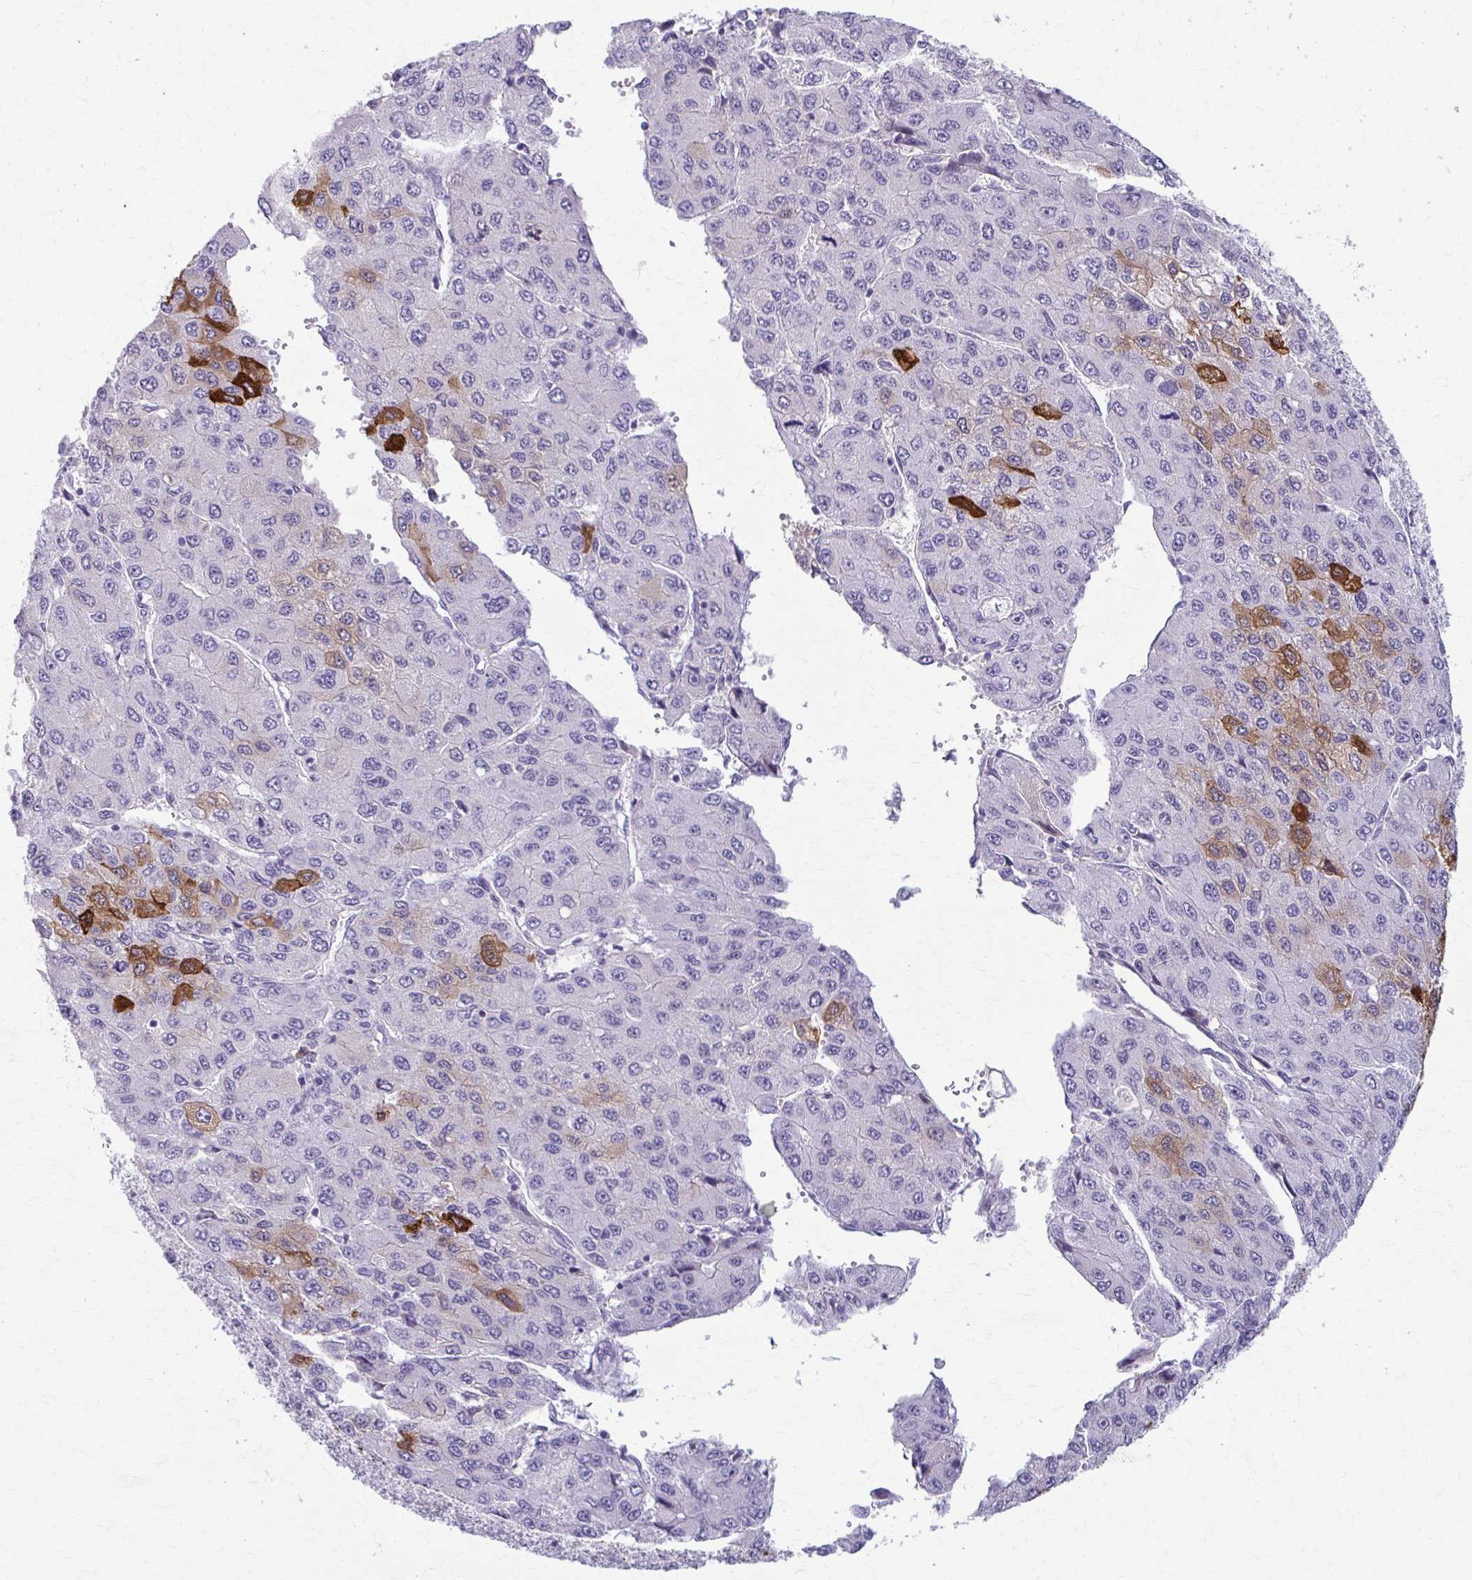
{"staining": {"intensity": "moderate", "quantity": "<25%", "location": "cytoplasmic/membranous"}, "tissue": "liver cancer", "cell_type": "Tumor cells", "image_type": "cancer", "snomed": [{"axis": "morphology", "description": "Carcinoma, Hepatocellular, NOS"}, {"axis": "topography", "description": "Liver"}], "caption": "Protein analysis of hepatocellular carcinoma (liver) tissue exhibits moderate cytoplasmic/membranous expression in about <25% of tumor cells.", "gene": "LDLRAP1", "patient": {"sex": "female", "age": 66}}